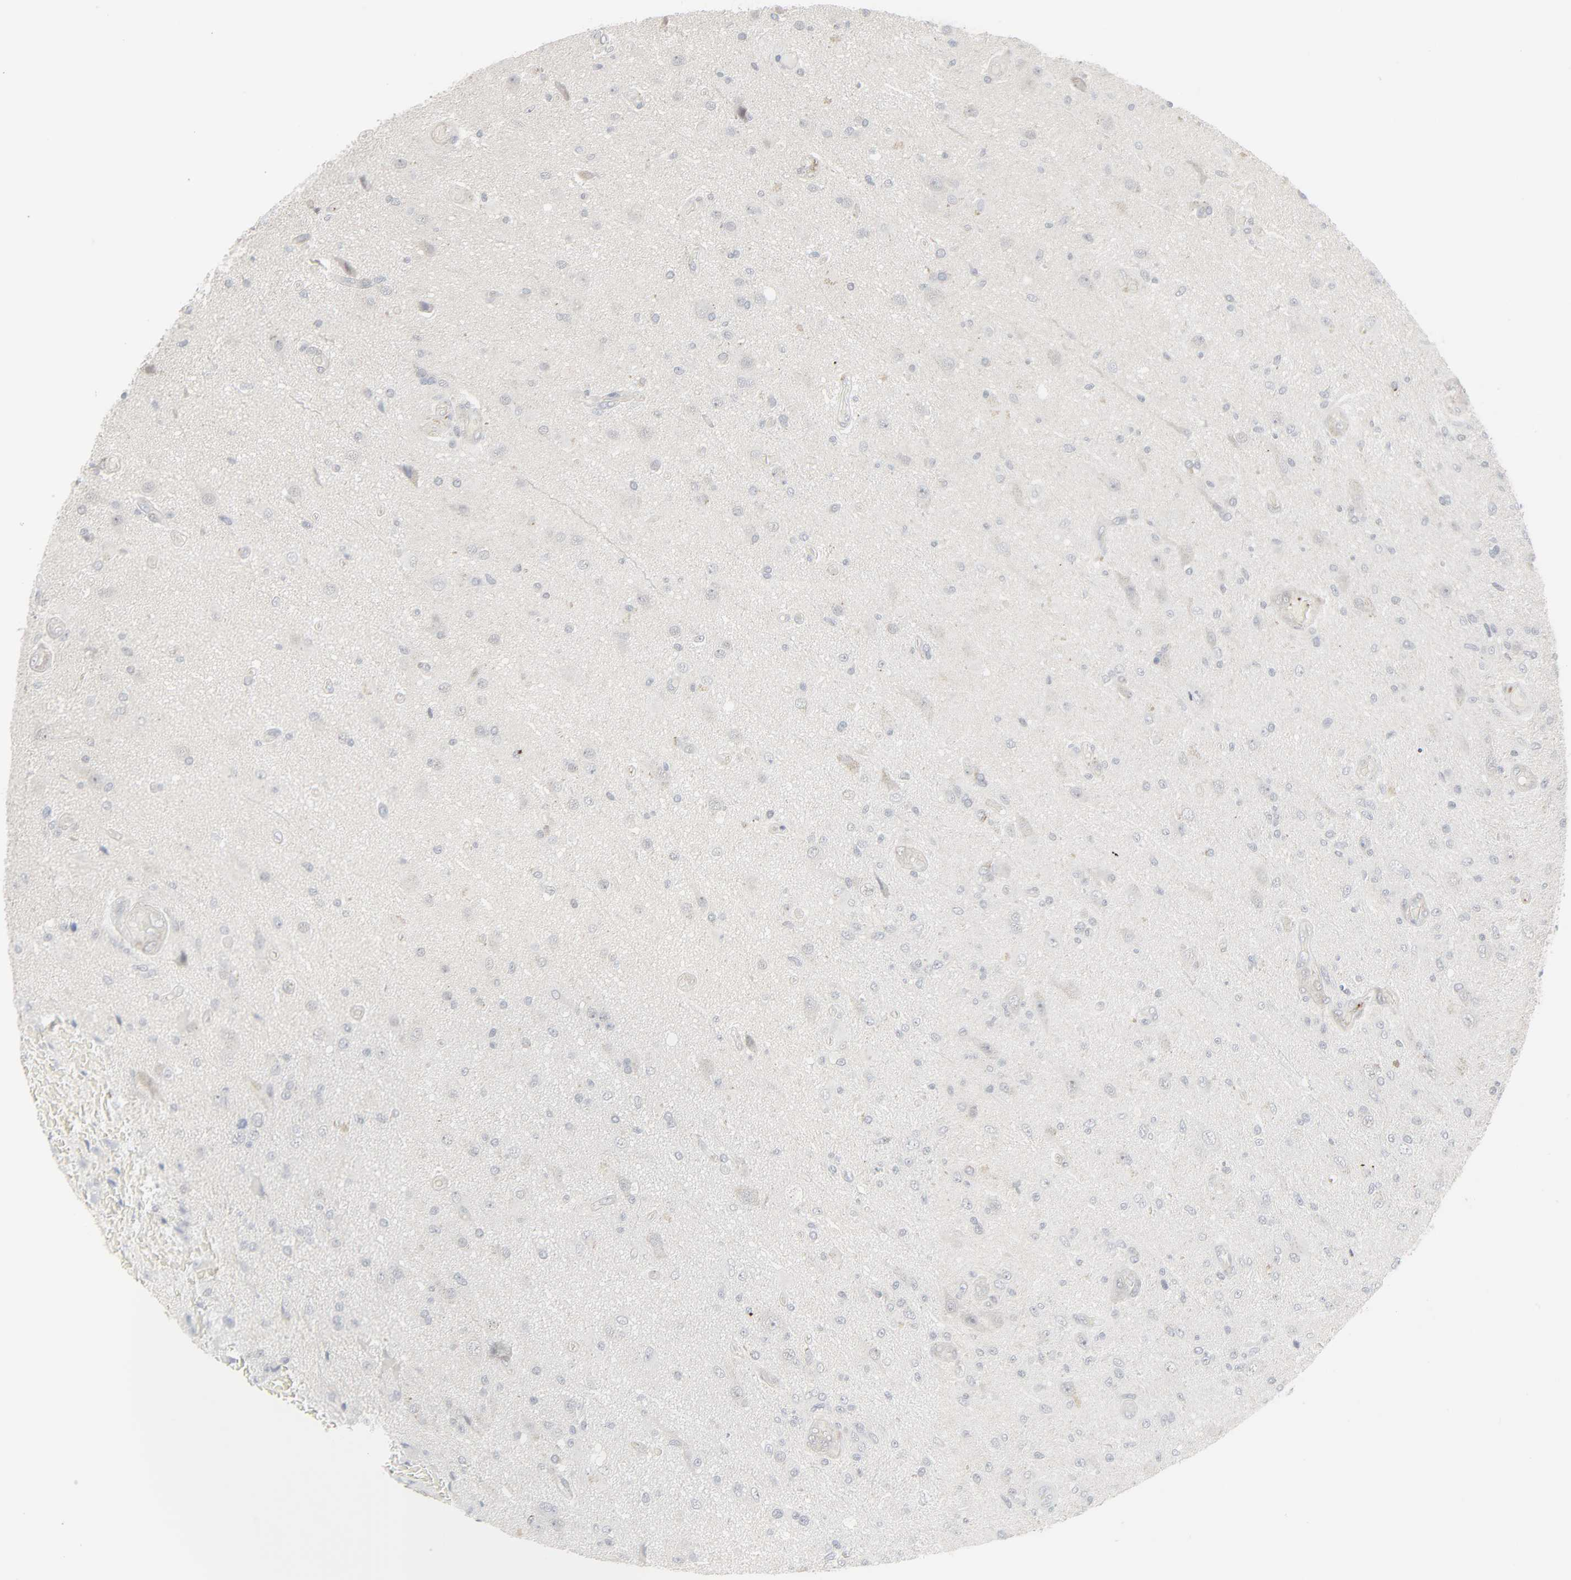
{"staining": {"intensity": "negative", "quantity": "none", "location": "none"}, "tissue": "glioma", "cell_type": "Tumor cells", "image_type": "cancer", "snomed": [{"axis": "morphology", "description": "Normal tissue, NOS"}, {"axis": "morphology", "description": "Glioma, malignant, High grade"}, {"axis": "topography", "description": "Cerebral cortex"}], "caption": "Immunohistochemistry micrograph of neoplastic tissue: malignant high-grade glioma stained with DAB (3,3'-diaminobenzidine) exhibits no significant protein expression in tumor cells.", "gene": "NEUROD1", "patient": {"sex": "male", "age": 77}}